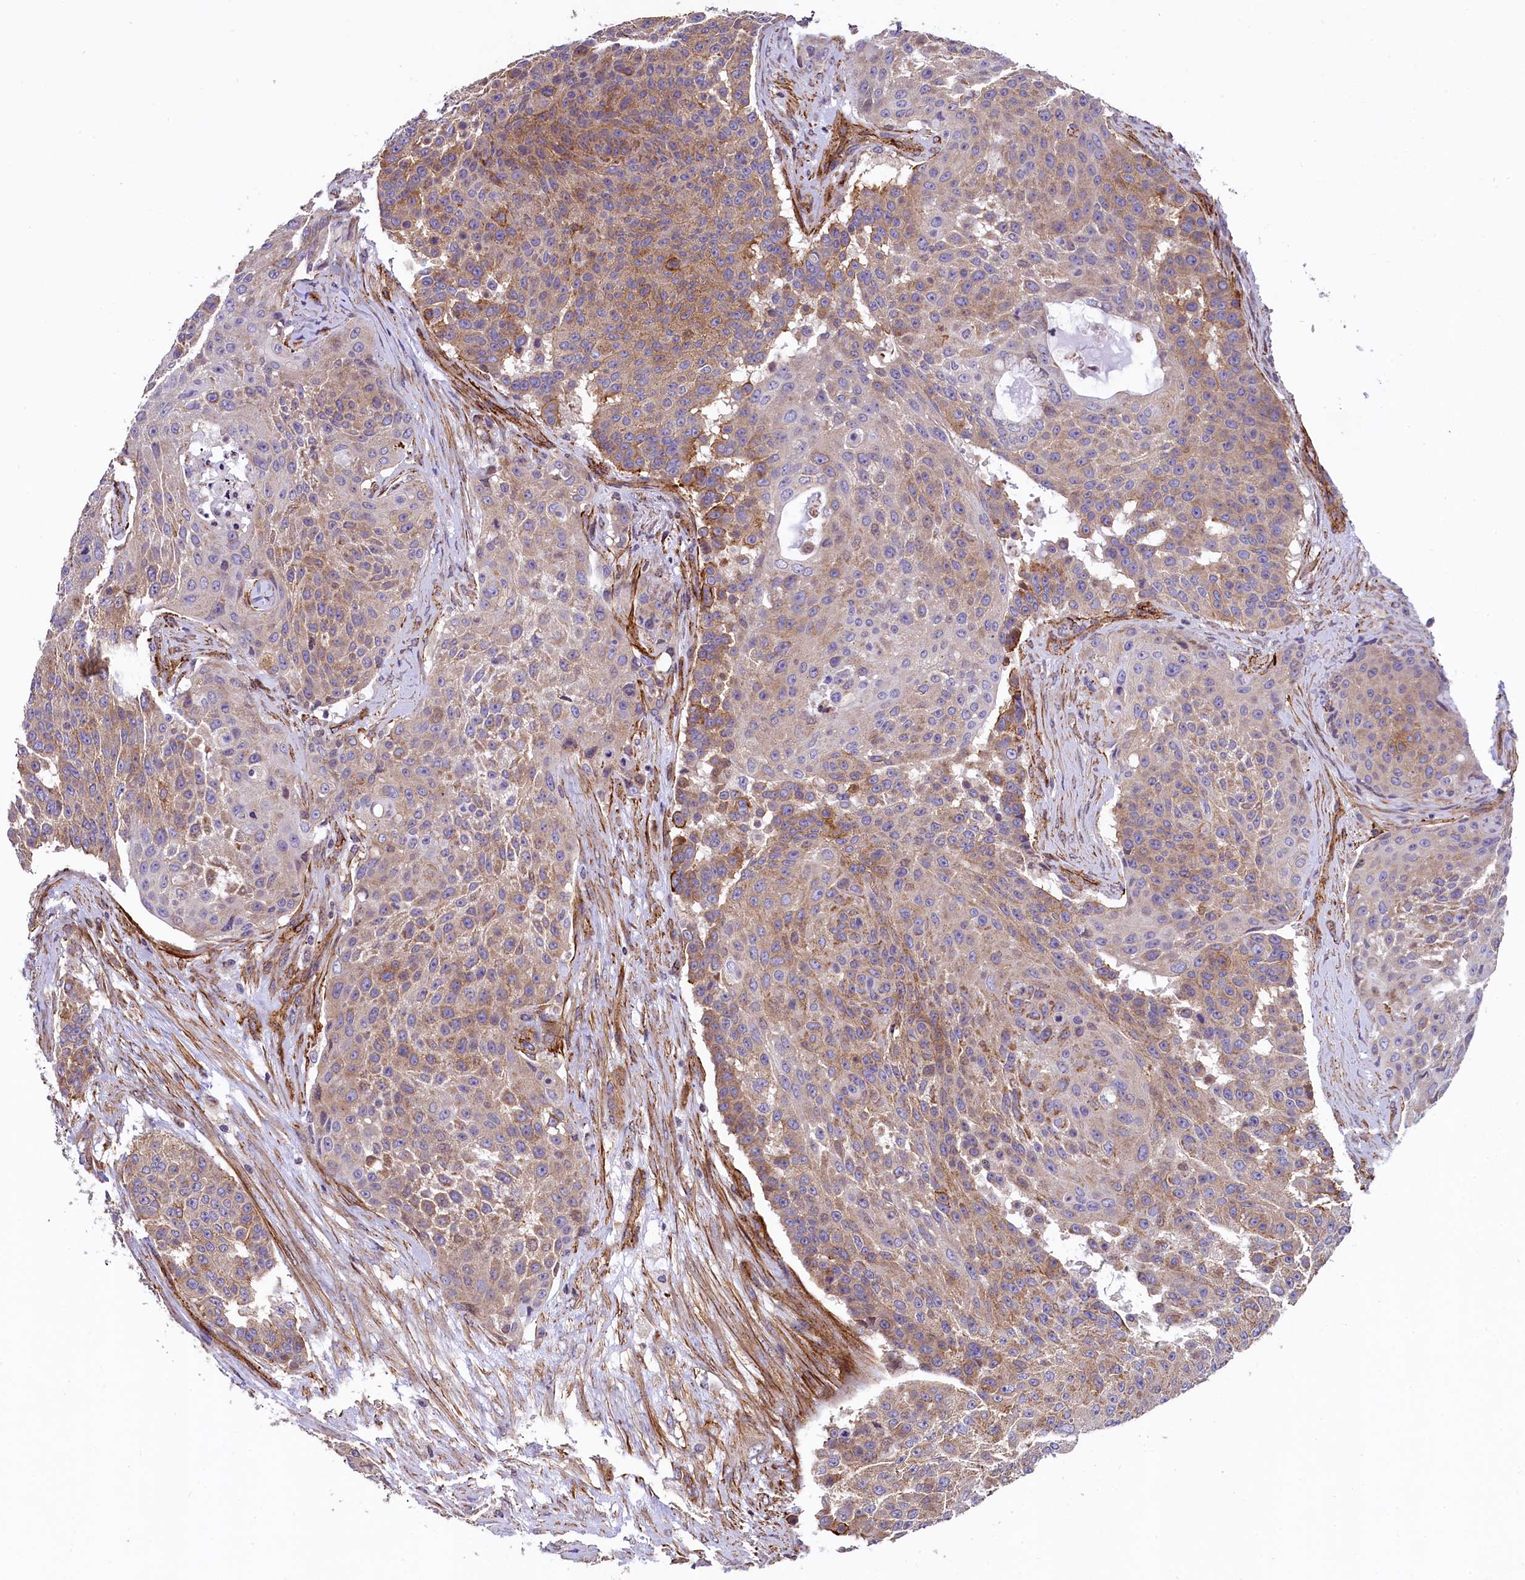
{"staining": {"intensity": "moderate", "quantity": ">75%", "location": "cytoplasmic/membranous"}, "tissue": "urothelial cancer", "cell_type": "Tumor cells", "image_type": "cancer", "snomed": [{"axis": "morphology", "description": "Urothelial carcinoma, High grade"}, {"axis": "topography", "description": "Urinary bladder"}], "caption": "Protein positivity by IHC reveals moderate cytoplasmic/membranous positivity in about >75% of tumor cells in high-grade urothelial carcinoma.", "gene": "ZNF2", "patient": {"sex": "female", "age": 63}}